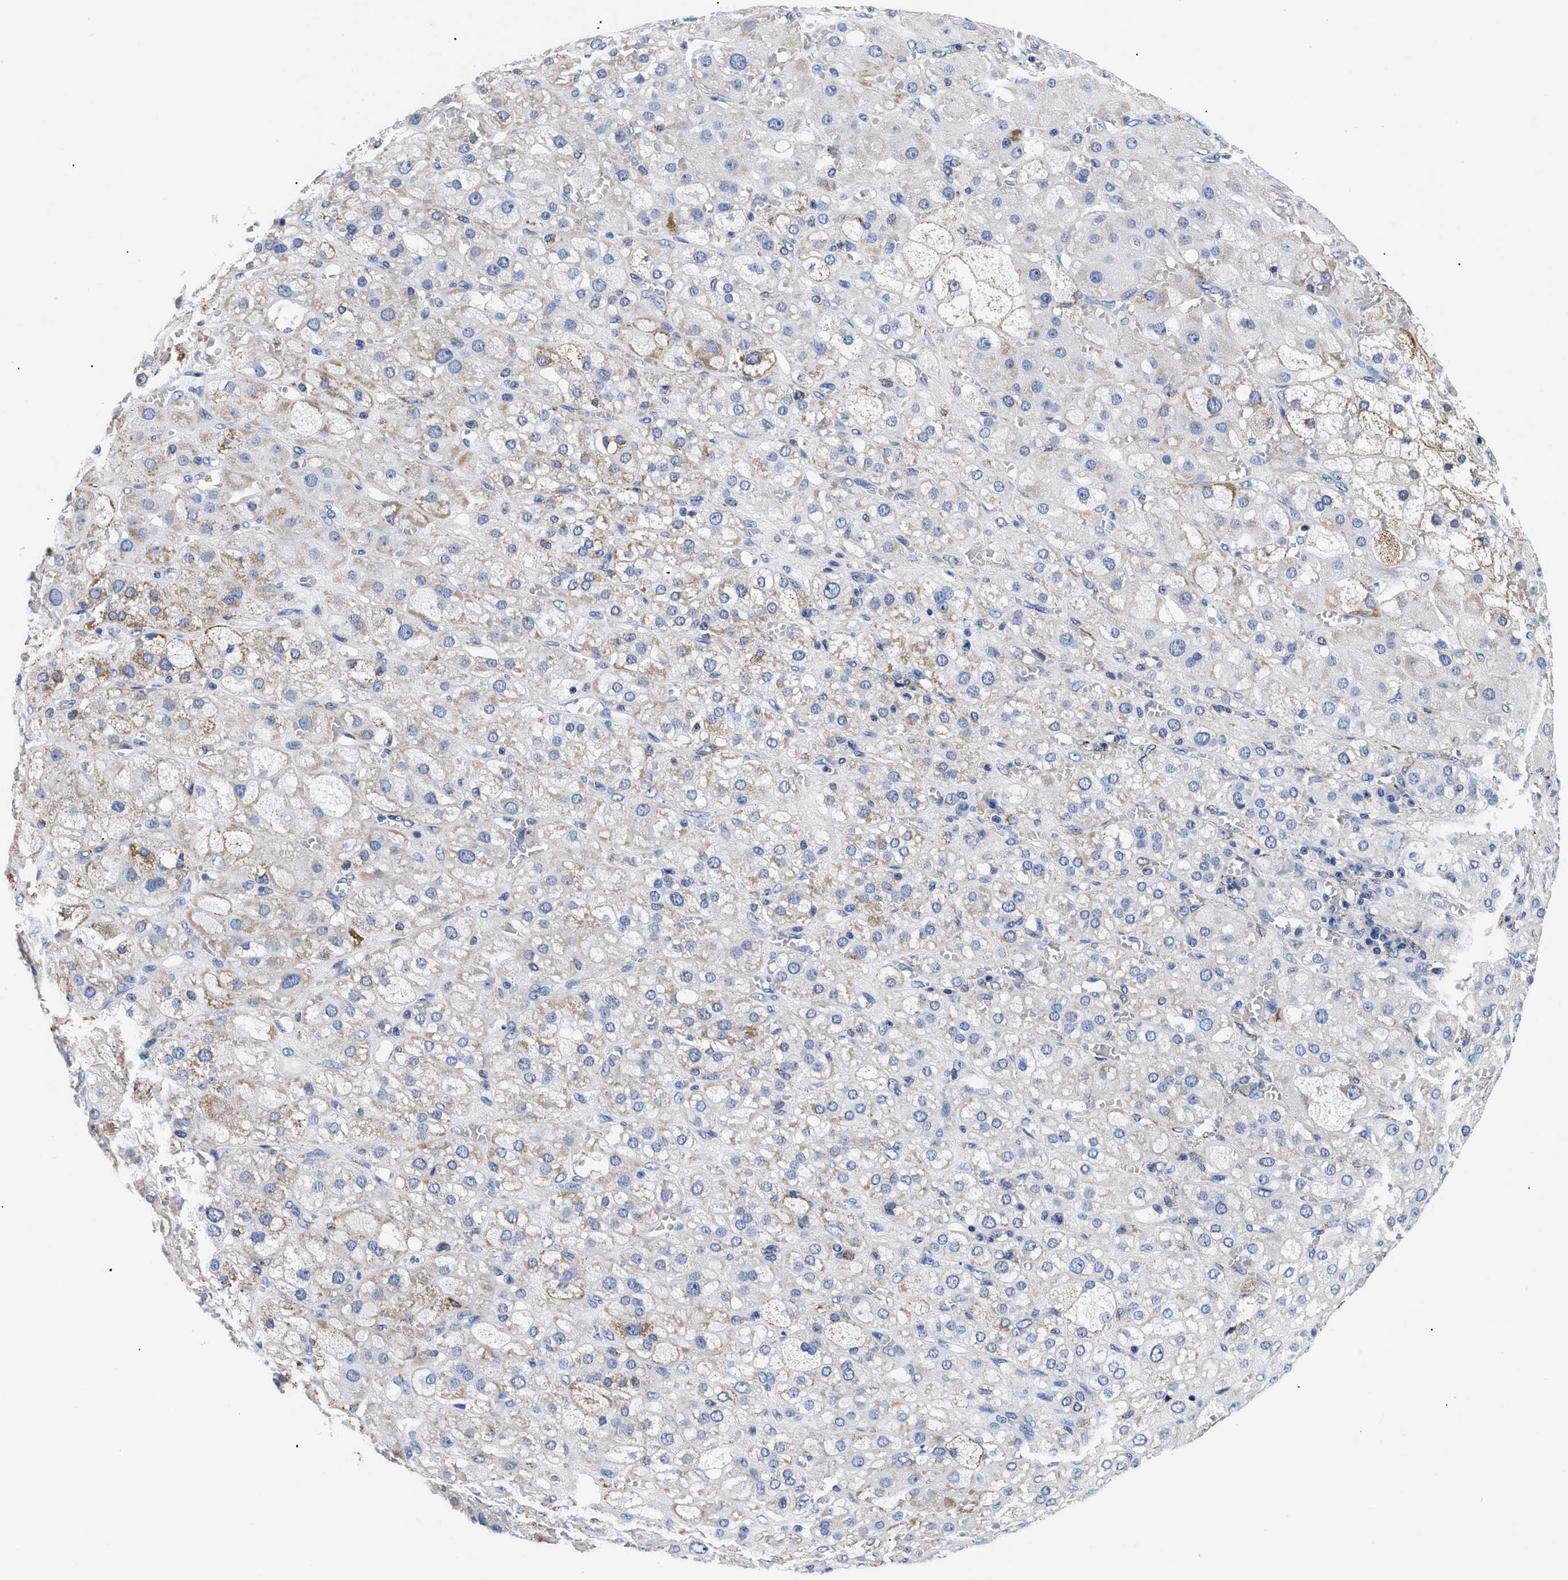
{"staining": {"intensity": "moderate", "quantity": "<25%", "location": "cytoplasmic/membranous"}, "tissue": "adrenal gland", "cell_type": "Glandular cells", "image_type": "normal", "snomed": [{"axis": "morphology", "description": "Normal tissue, NOS"}, {"axis": "topography", "description": "Adrenal gland"}], "caption": "Brown immunohistochemical staining in unremarkable human adrenal gland displays moderate cytoplasmic/membranous positivity in about <25% of glandular cells. The protein is shown in brown color, while the nuclei are stained blue.", "gene": "GPR149", "patient": {"sex": "female", "age": 47}}